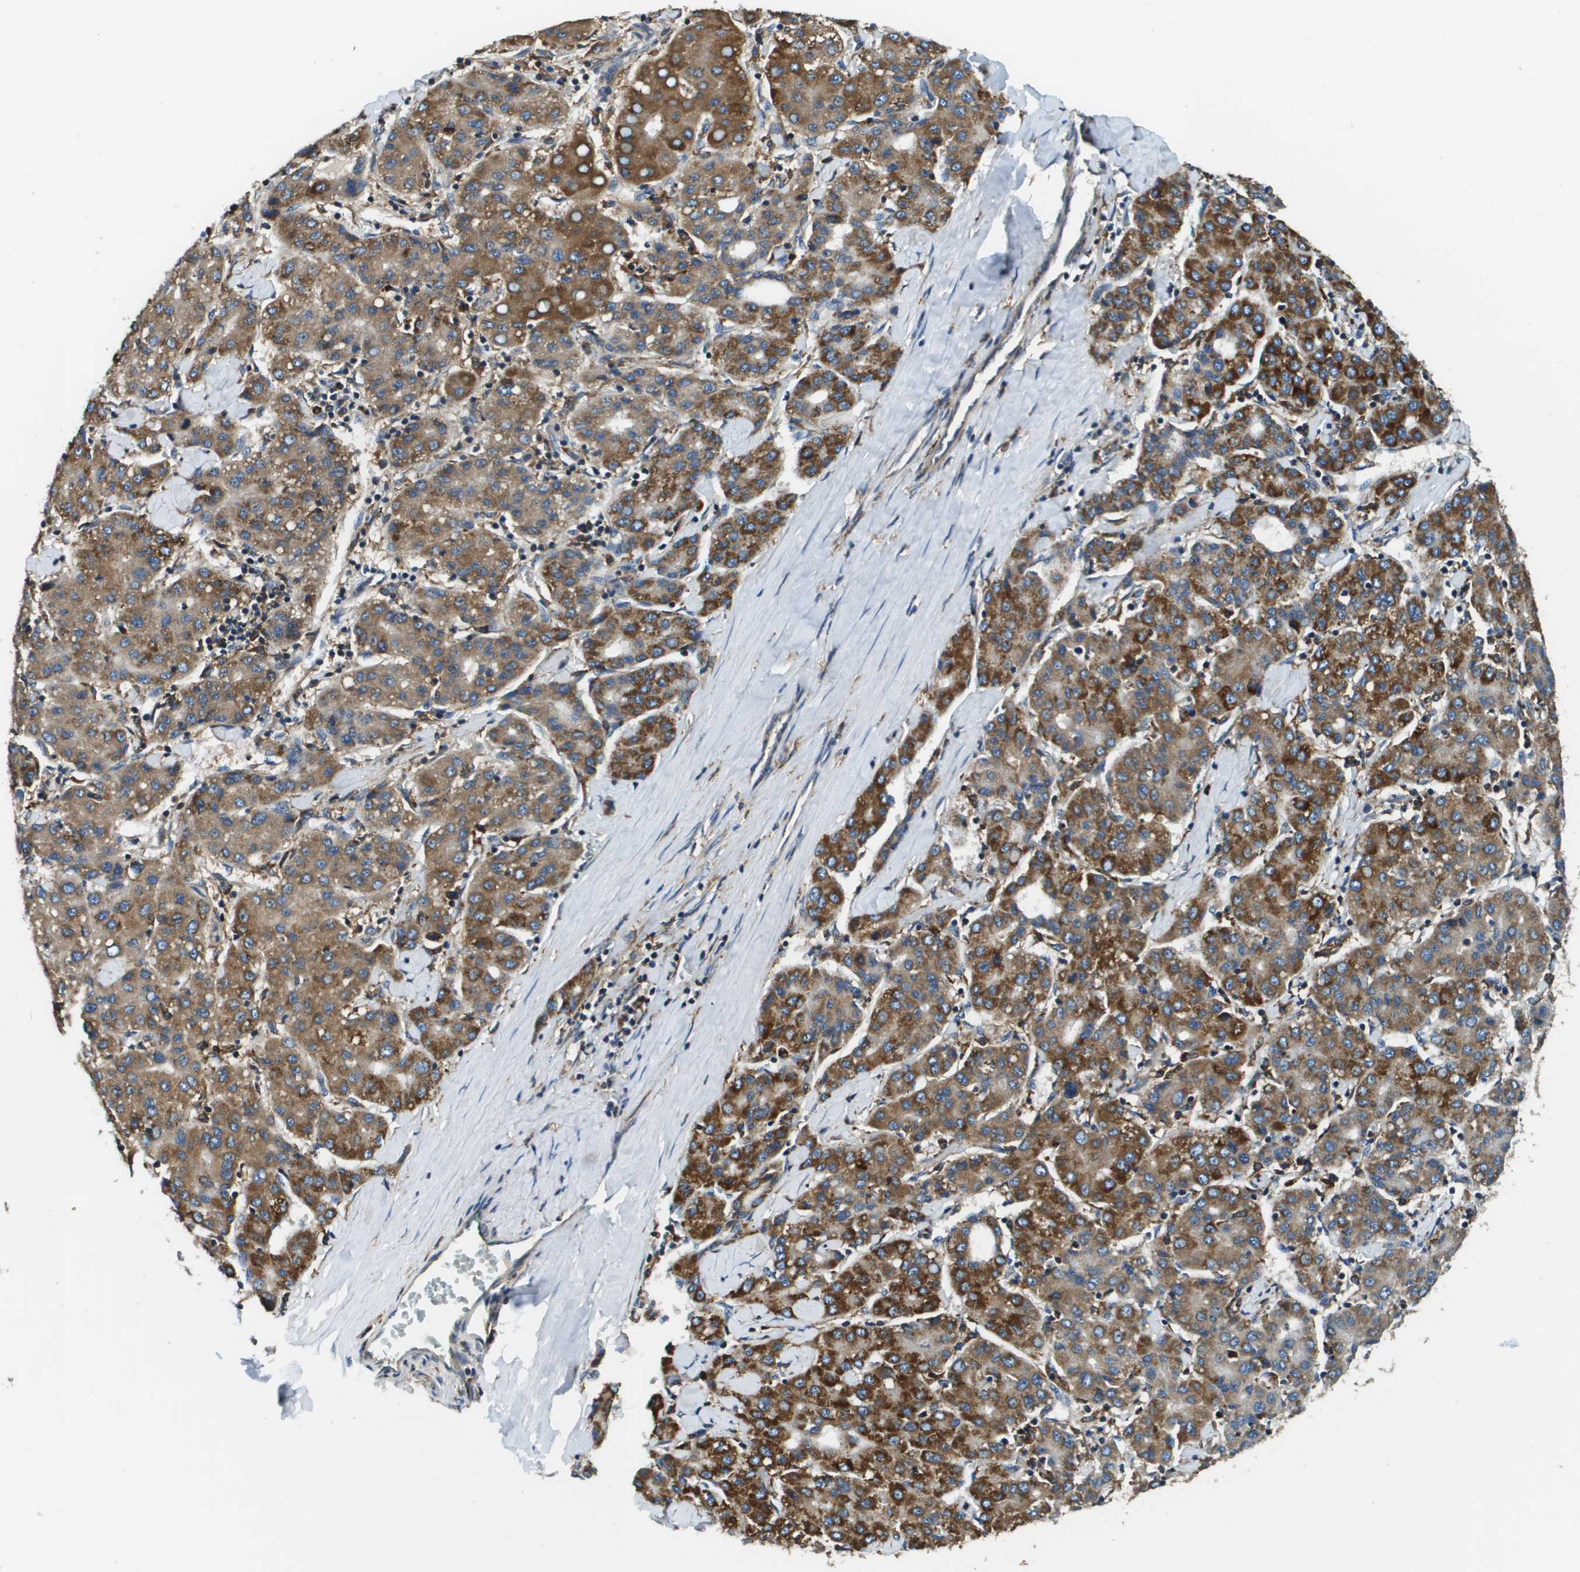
{"staining": {"intensity": "moderate", "quantity": ">75%", "location": "cytoplasmic/membranous"}, "tissue": "liver cancer", "cell_type": "Tumor cells", "image_type": "cancer", "snomed": [{"axis": "morphology", "description": "Carcinoma, Hepatocellular, NOS"}, {"axis": "topography", "description": "Liver"}], "caption": "Immunohistochemistry image of hepatocellular carcinoma (liver) stained for a protein (brown), which exhibits medium levels of moderate cytoplasmic/membranous expression in about >75% of tumor cells.", "gene": "CNPY3", "patient": {"sex": "male", "age": 65}}